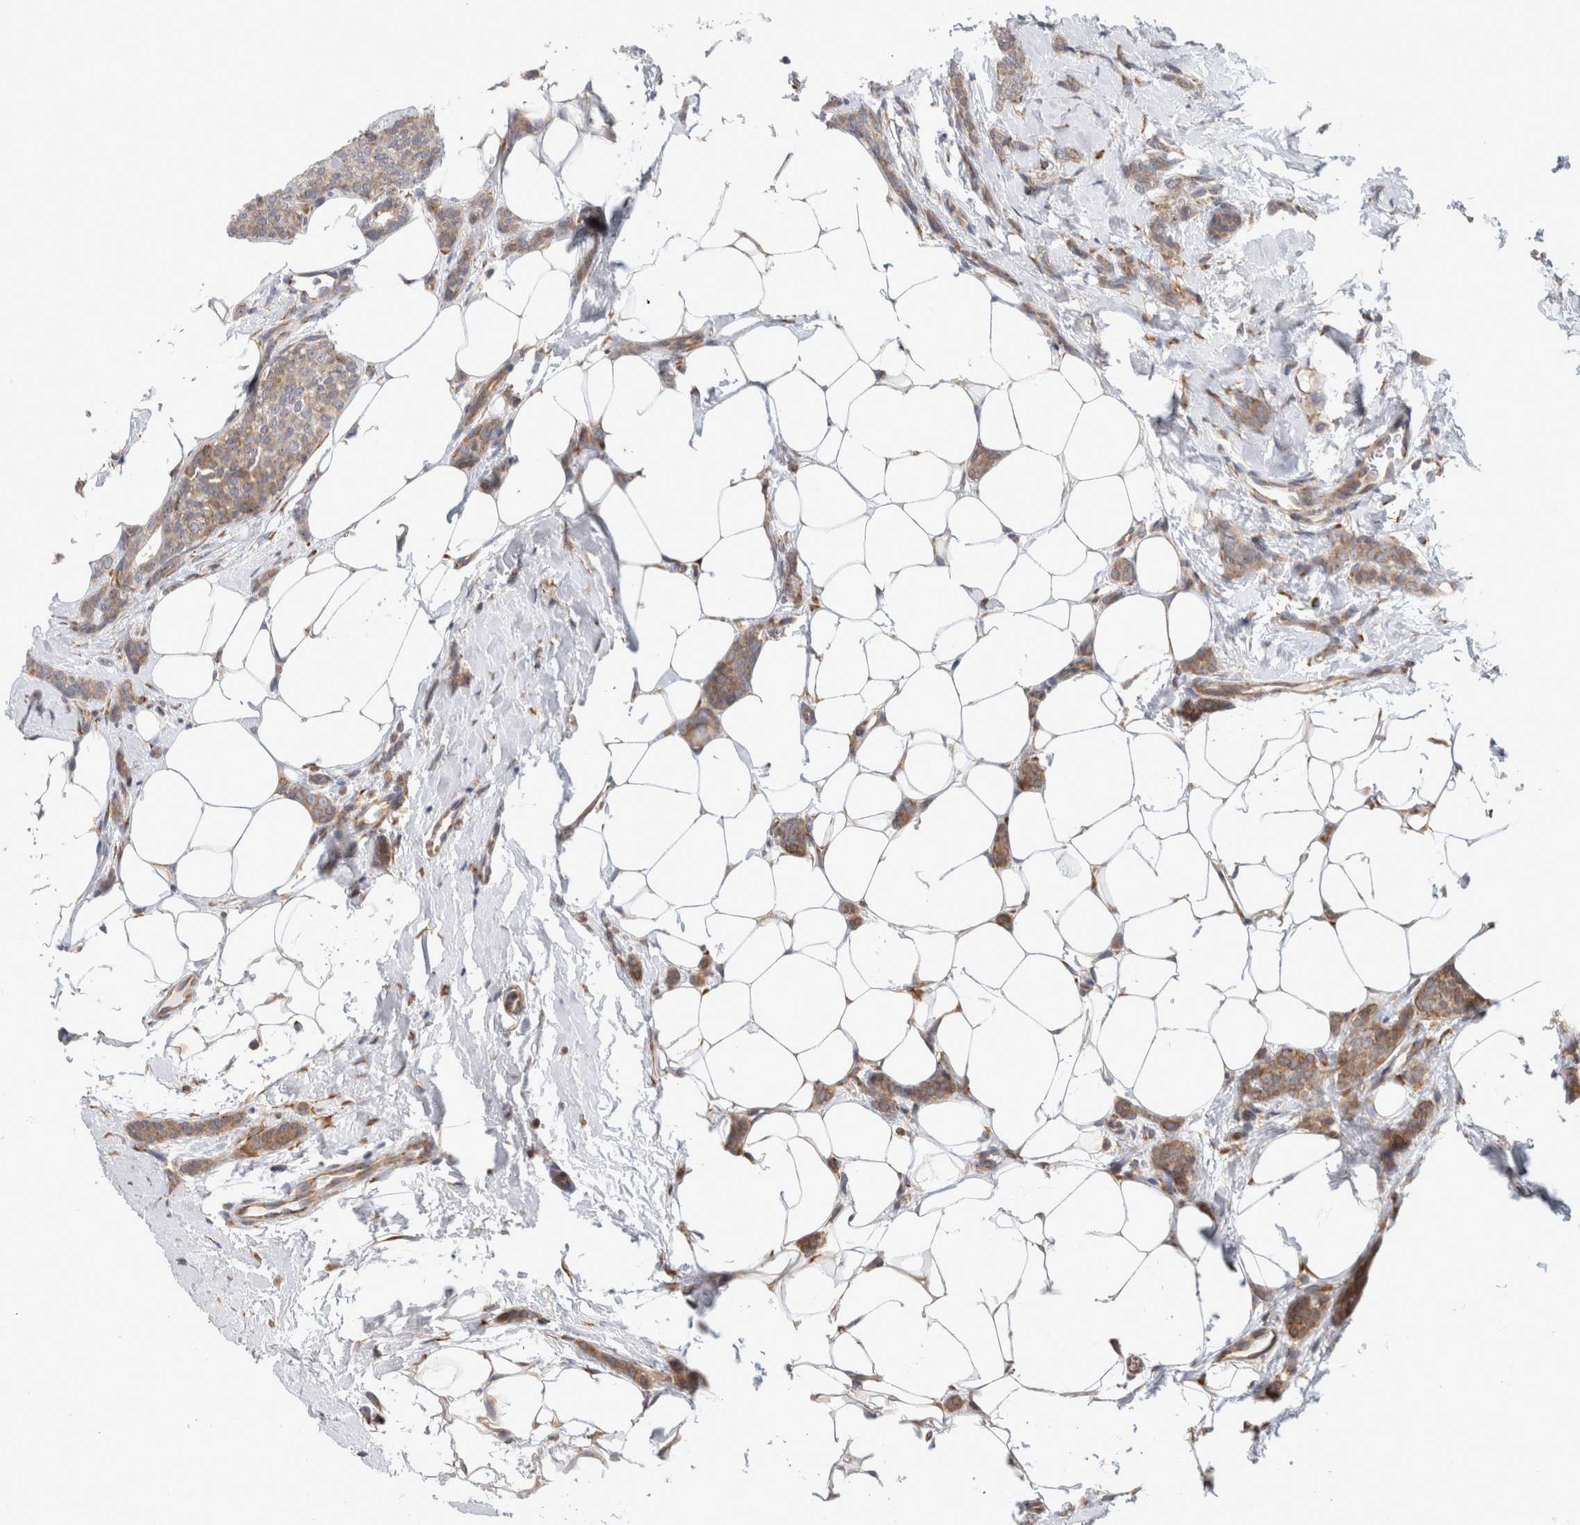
{"staining": {"intensity": "moderate", "quantity": ">75%", "location": "cytoplasmic/membranous"}, "tissue": "breast cancer", "cell_type": "Tumor cells", "image_type": "cancer", "snomed": [{"axis": "morphology", "description": "Lobular carcinoma"}, {"axis": "topography", "description": "Skin"}, {"axis": "topography", "description": "Breast"}], "caption": "This is an image of immunohistochemistry staining of lobular carcinoma (breast), which shows moderate positivity in the cytoplasmic/membranous of tumor cells.", "gene": "RPN2", "patient": {"sex": "female", "age": 46}}